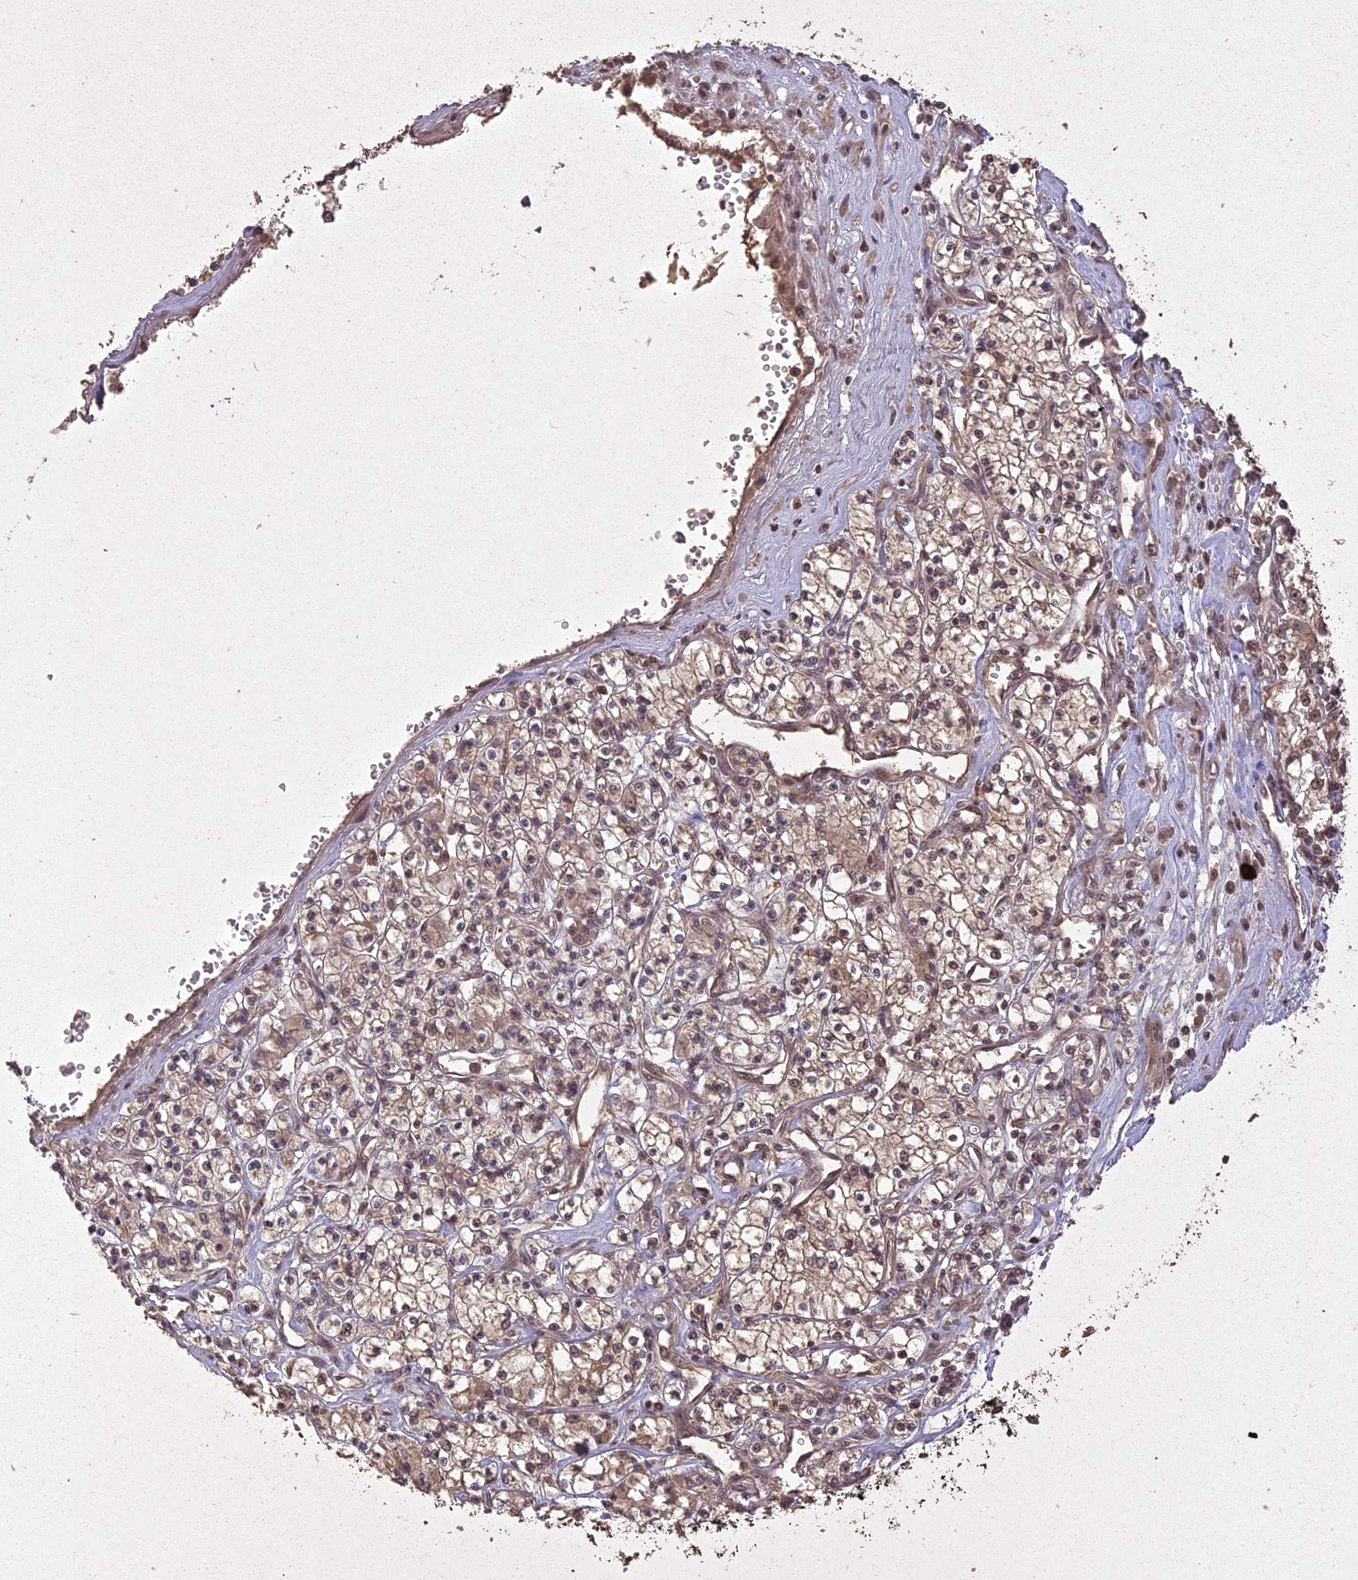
{"staining": {"intensity": "weak", "quantity": ">75%", "location": "cytoplasmic/membranous"}, "tissue": "renal cancer", "cell_type": "Tumor cells", "image_type": "cancer", "snomed": [{"axis": "morphology", "description": "Adenocarcinoma, NOS"}, {"axis": "topography", "description": "Kidney"}], "caption": "An image of human renal adenocarcinoma stained for a protein shows weak cytoplasmic/membranous brown staining in tumor cells. Using DAB (3,3'-diaminobenzidine) (brown) and hematoxylin (blue) stains, captured at high magnification using brightfield microscopy.", "gene": "LIN37", "patient": {"sex": "female", "age": 59}}